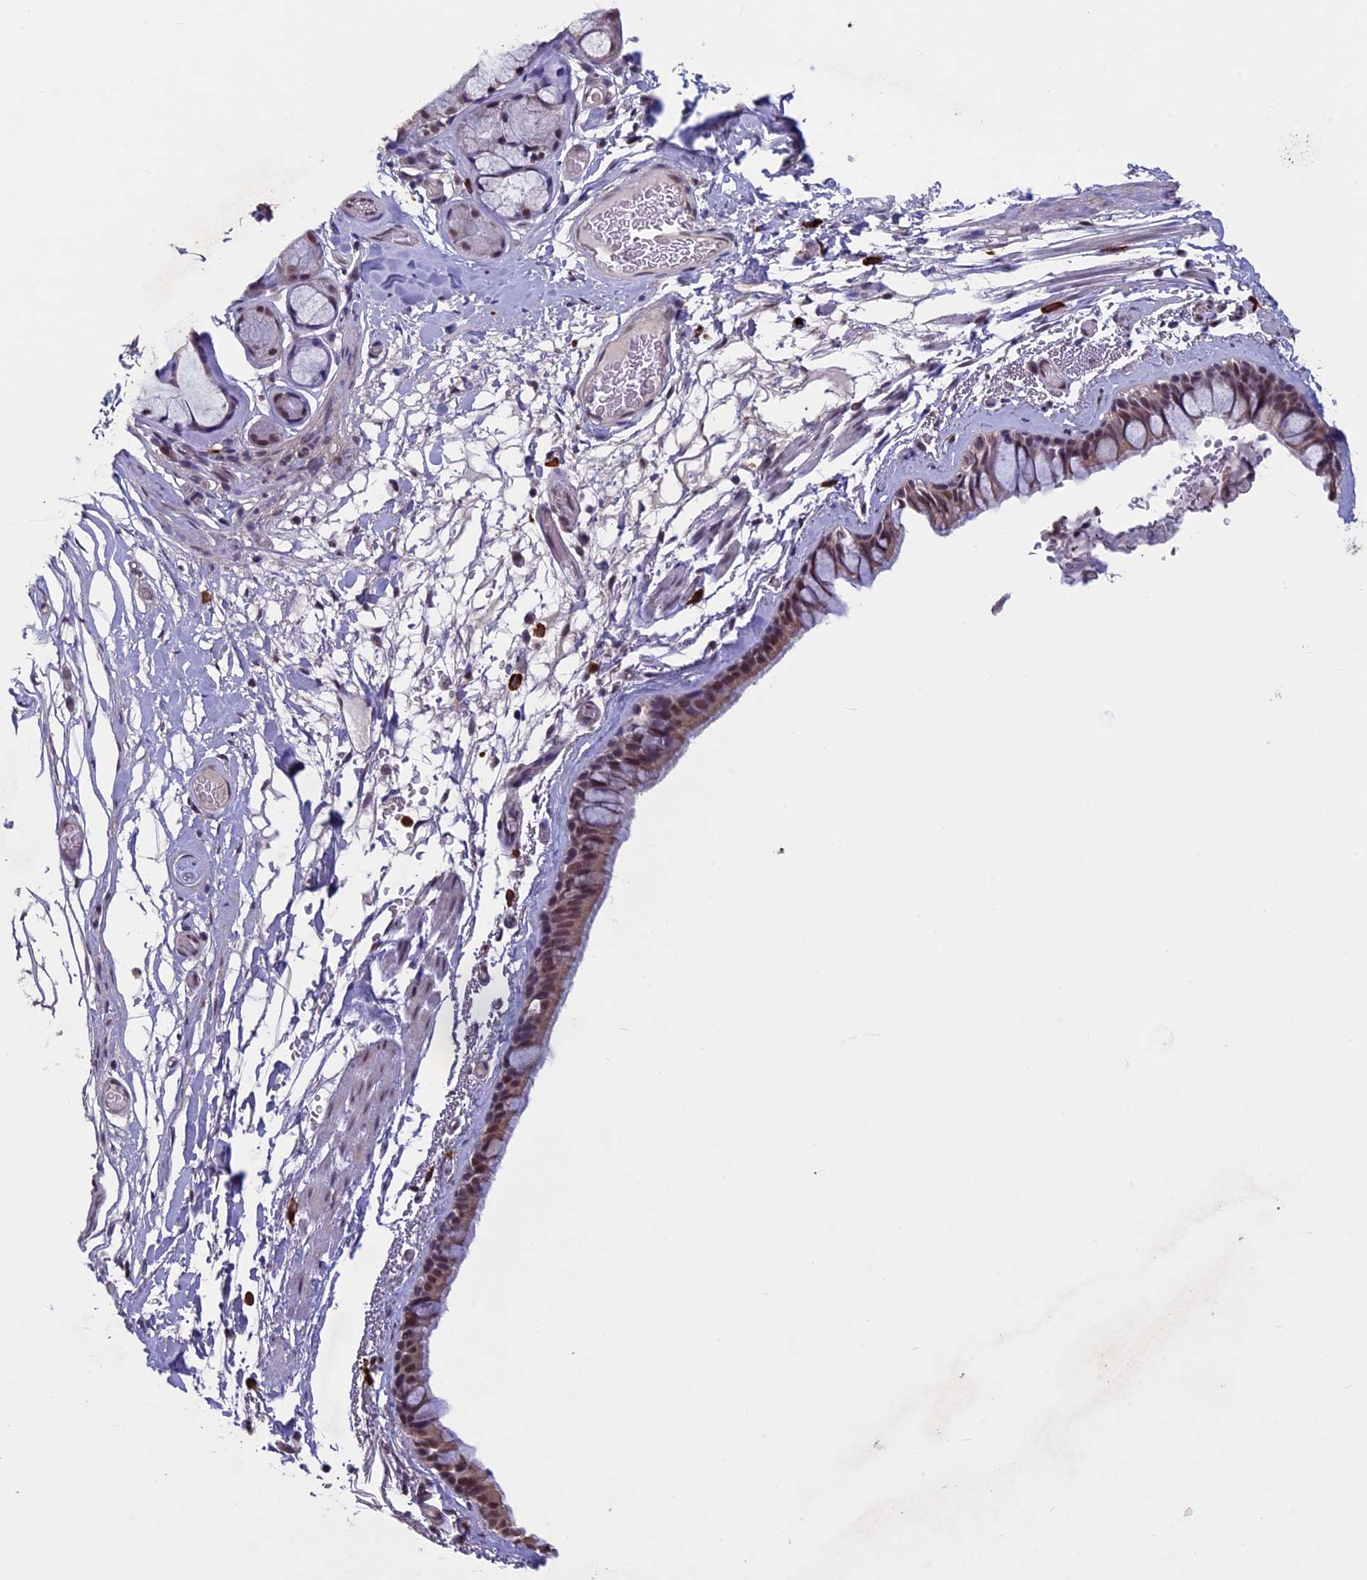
{"staining": {"intensity": "moderate", "quantity": ">75%", "location": "cytoplasmic/membranous,nuclear"}, "tissue": "bronchus", "cell_type": "Respiratory epithelial cells", "image_type": "normal", "snomed": [{"axis": "morphology", "description": "Normal tissue, NOS"}, {"axis": "topography", "description": "Cartilage tissue"}], "caption": "Immunohistochemistry (IHC) (DAB) staining of unremarkable bronchus shows moderate cytoplasmic/membranous,nuclear protein expression in about >75% of respiratory epithelial cells. (IHC, brightfield microscopy, high magnification).", "gene": "RNF40", "patient": {"sex": "male", "age": 63}}